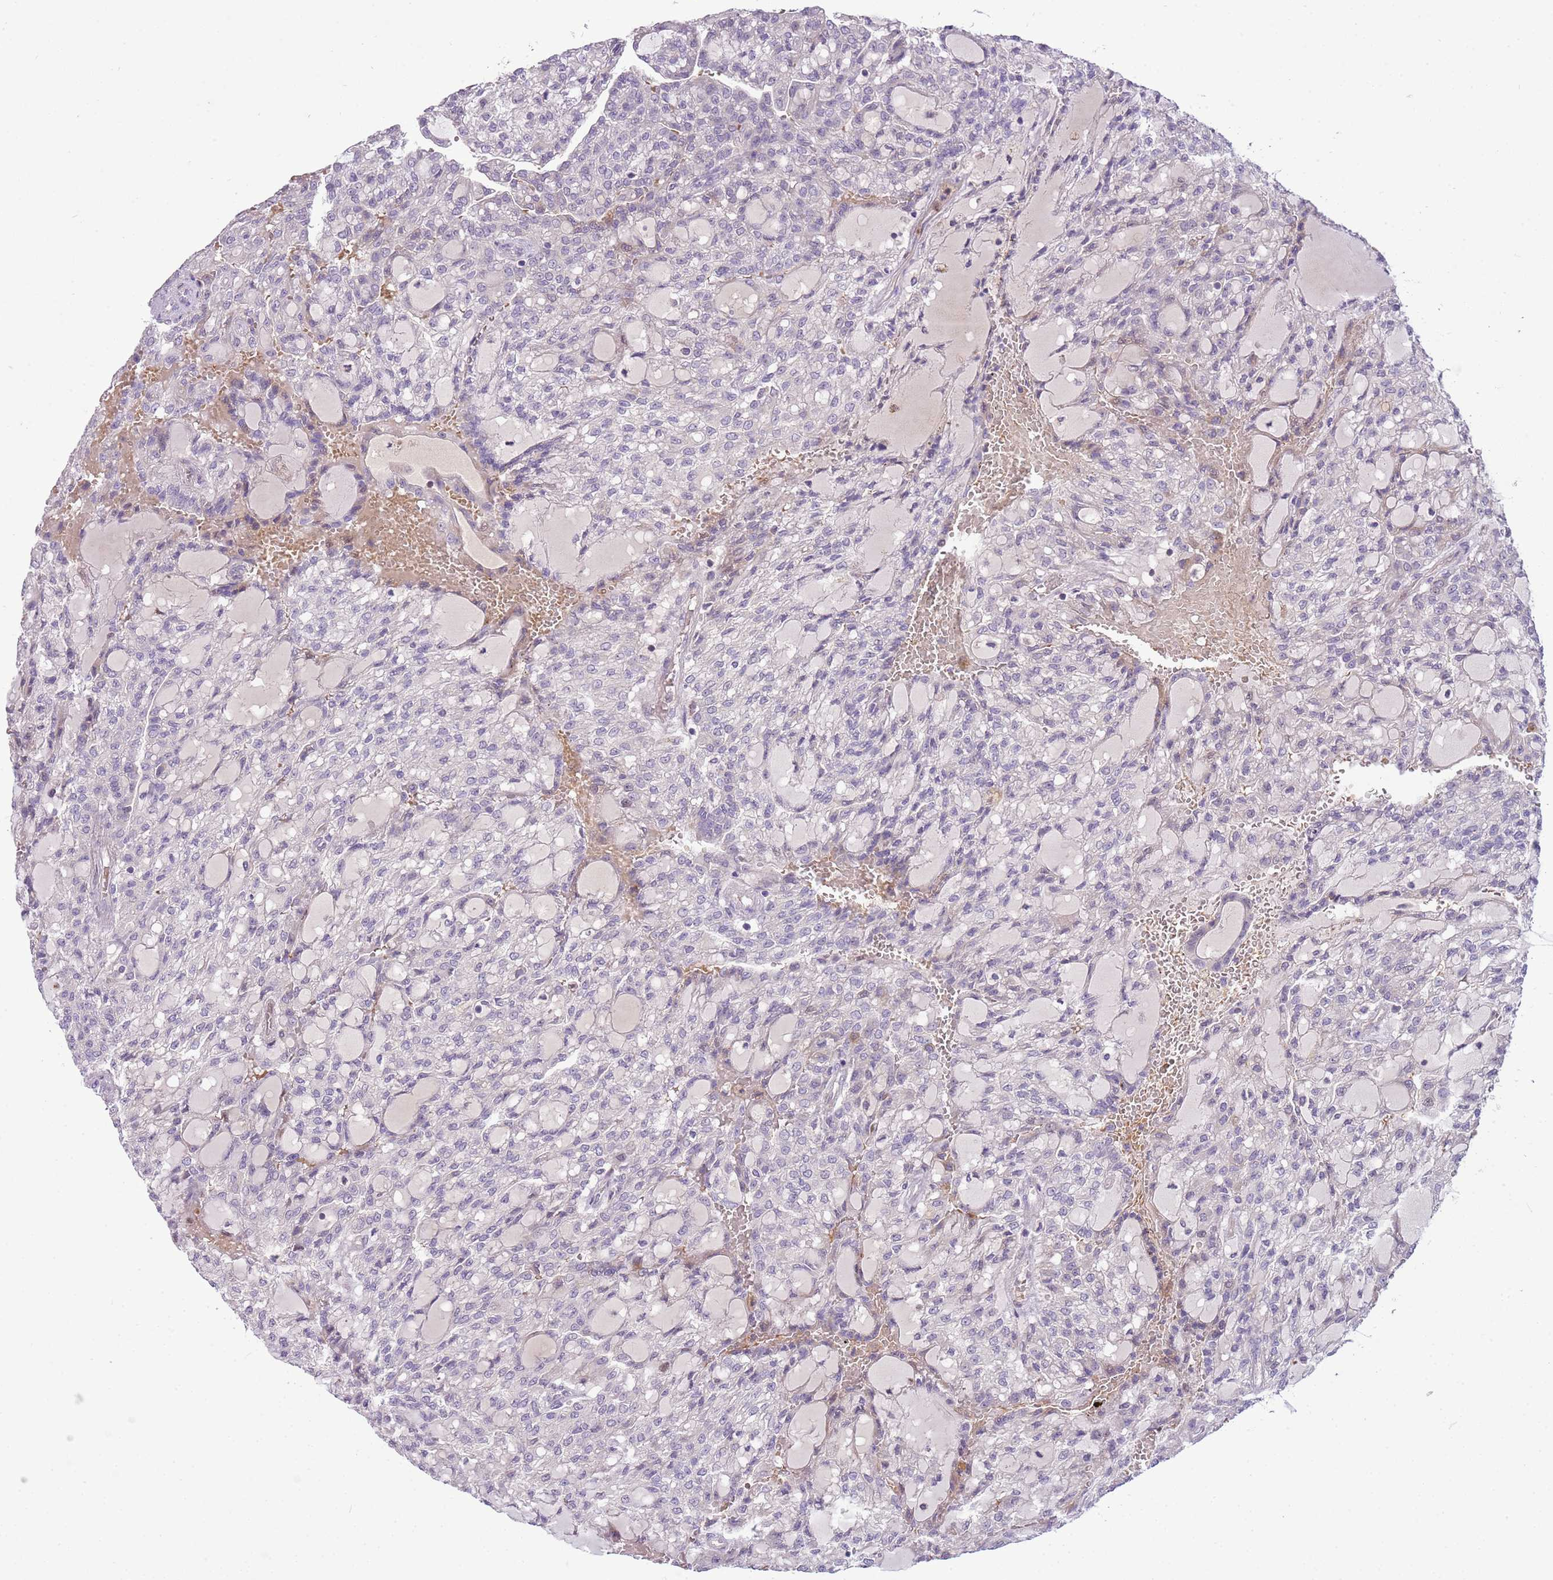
{"staining": {"intensity": "negative", "quantity": "none", "location": "none"}, "tissue": "renal cancer", "cell_type": "Tumor cells", "image_type": "cancer", "snomed": [{"axis": "morphology", "description": "Adenocarcinoma, NOS"}, {"axis": "topography", "description": "Kidney"}], "caption": "An immunohistochemistry (IHC) histopathology image of renal cancer (adenocarcinoma) is shown. There is no staining in tumor cells of renal cancer (adenocarcinoma).", "gene": "SCAMP5", "patient": {"sex": "male", "age": 63}}